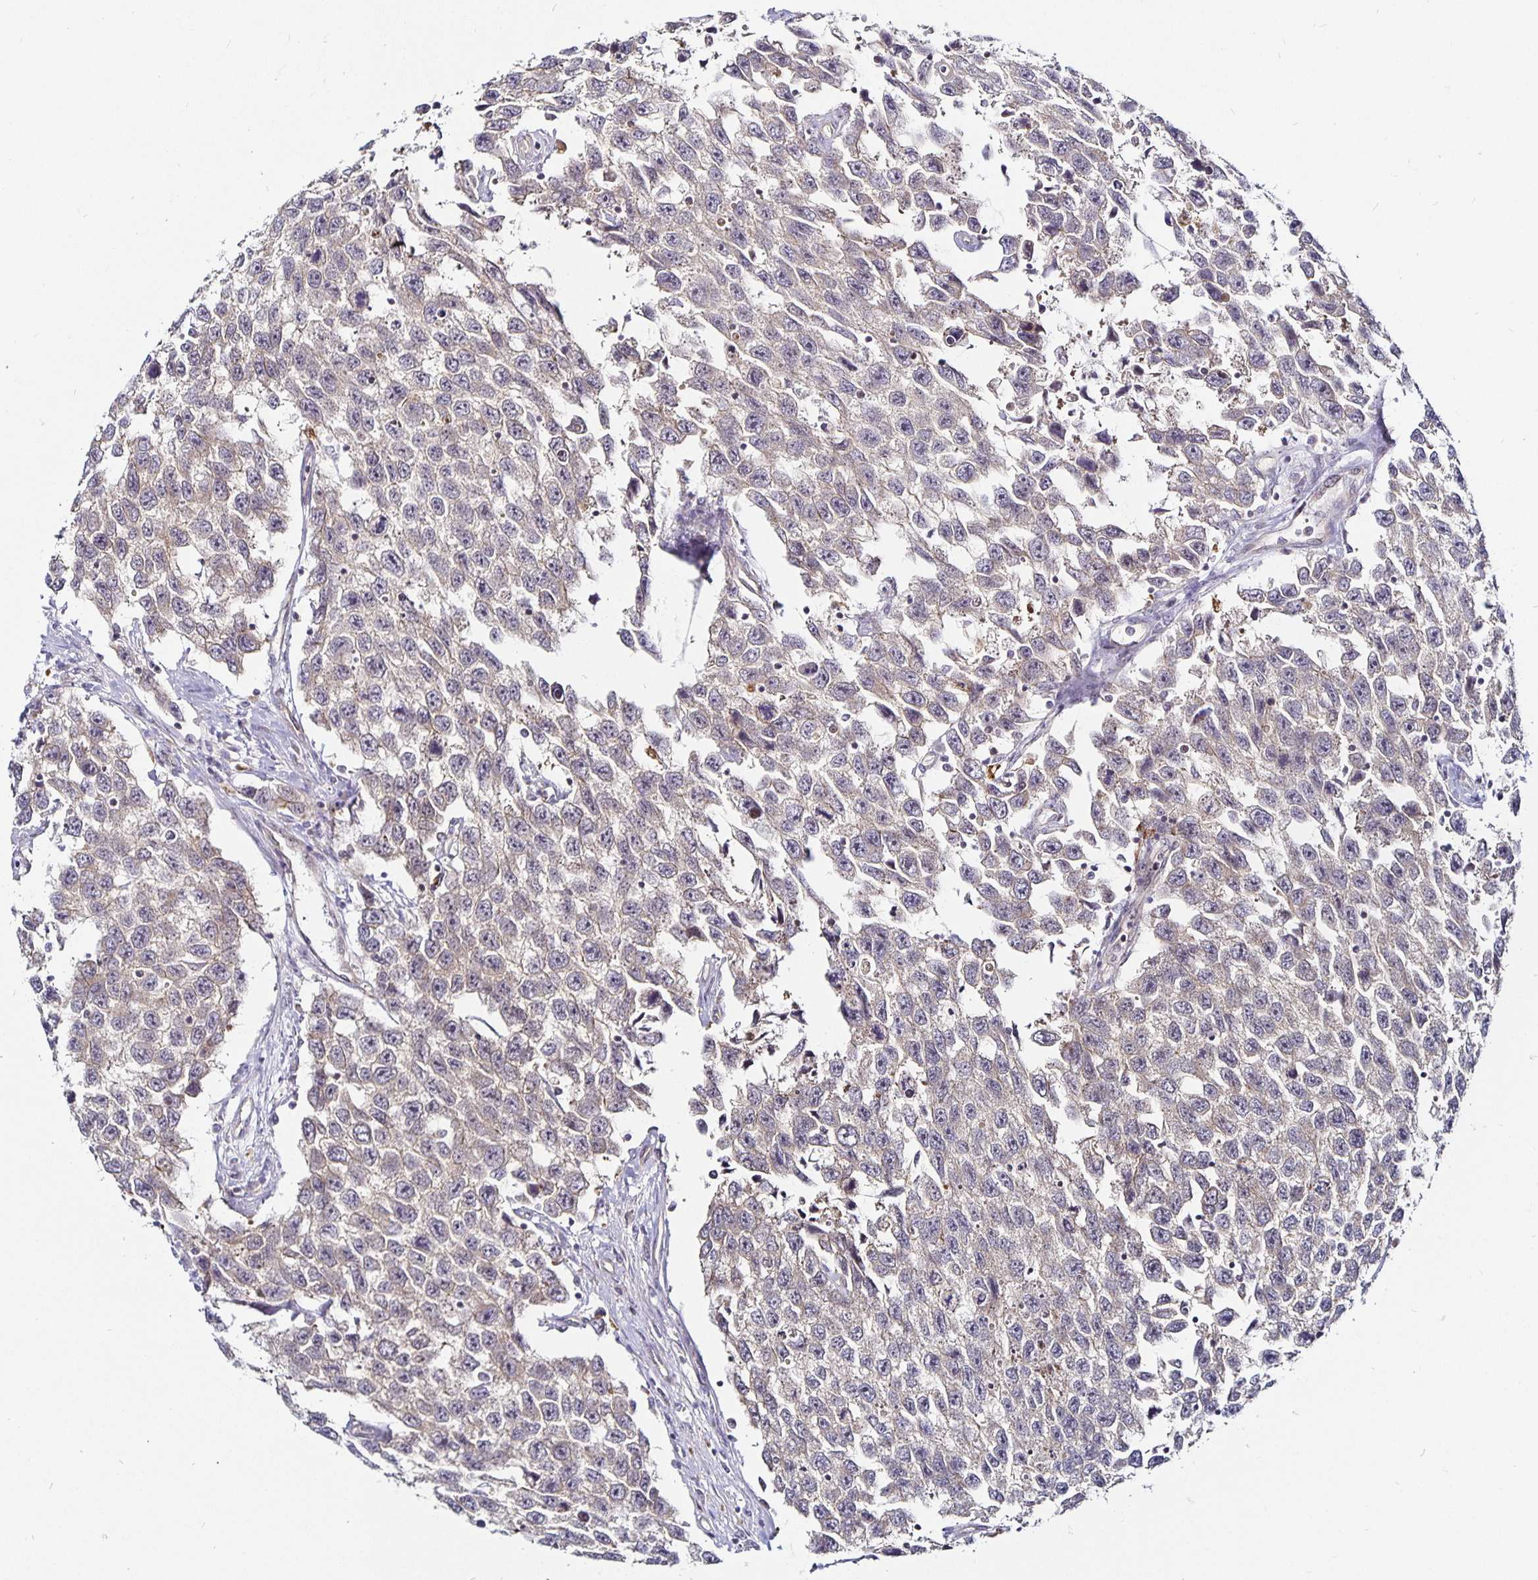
{"staining": {"intensity": "weak", "quantity": "25%-75%", "location": "cytoplasmic/membranous"}, "tissue": "testis cancer", "cell_type": "Tumor cells", "image_type": "cancer", "snomed": [{"axis": "morphology", "description": "Seminoma, NOS"}, {"axis": "topography", "description": "Testis"}], "caption": "Tumor cells show low levels of weak cytoplasmic/membranous expression in approximately 25%-75% of cells in human seminoma (testis).", "gene": "CYP27A1", "patient": {"sex": "male", "age": 33}}